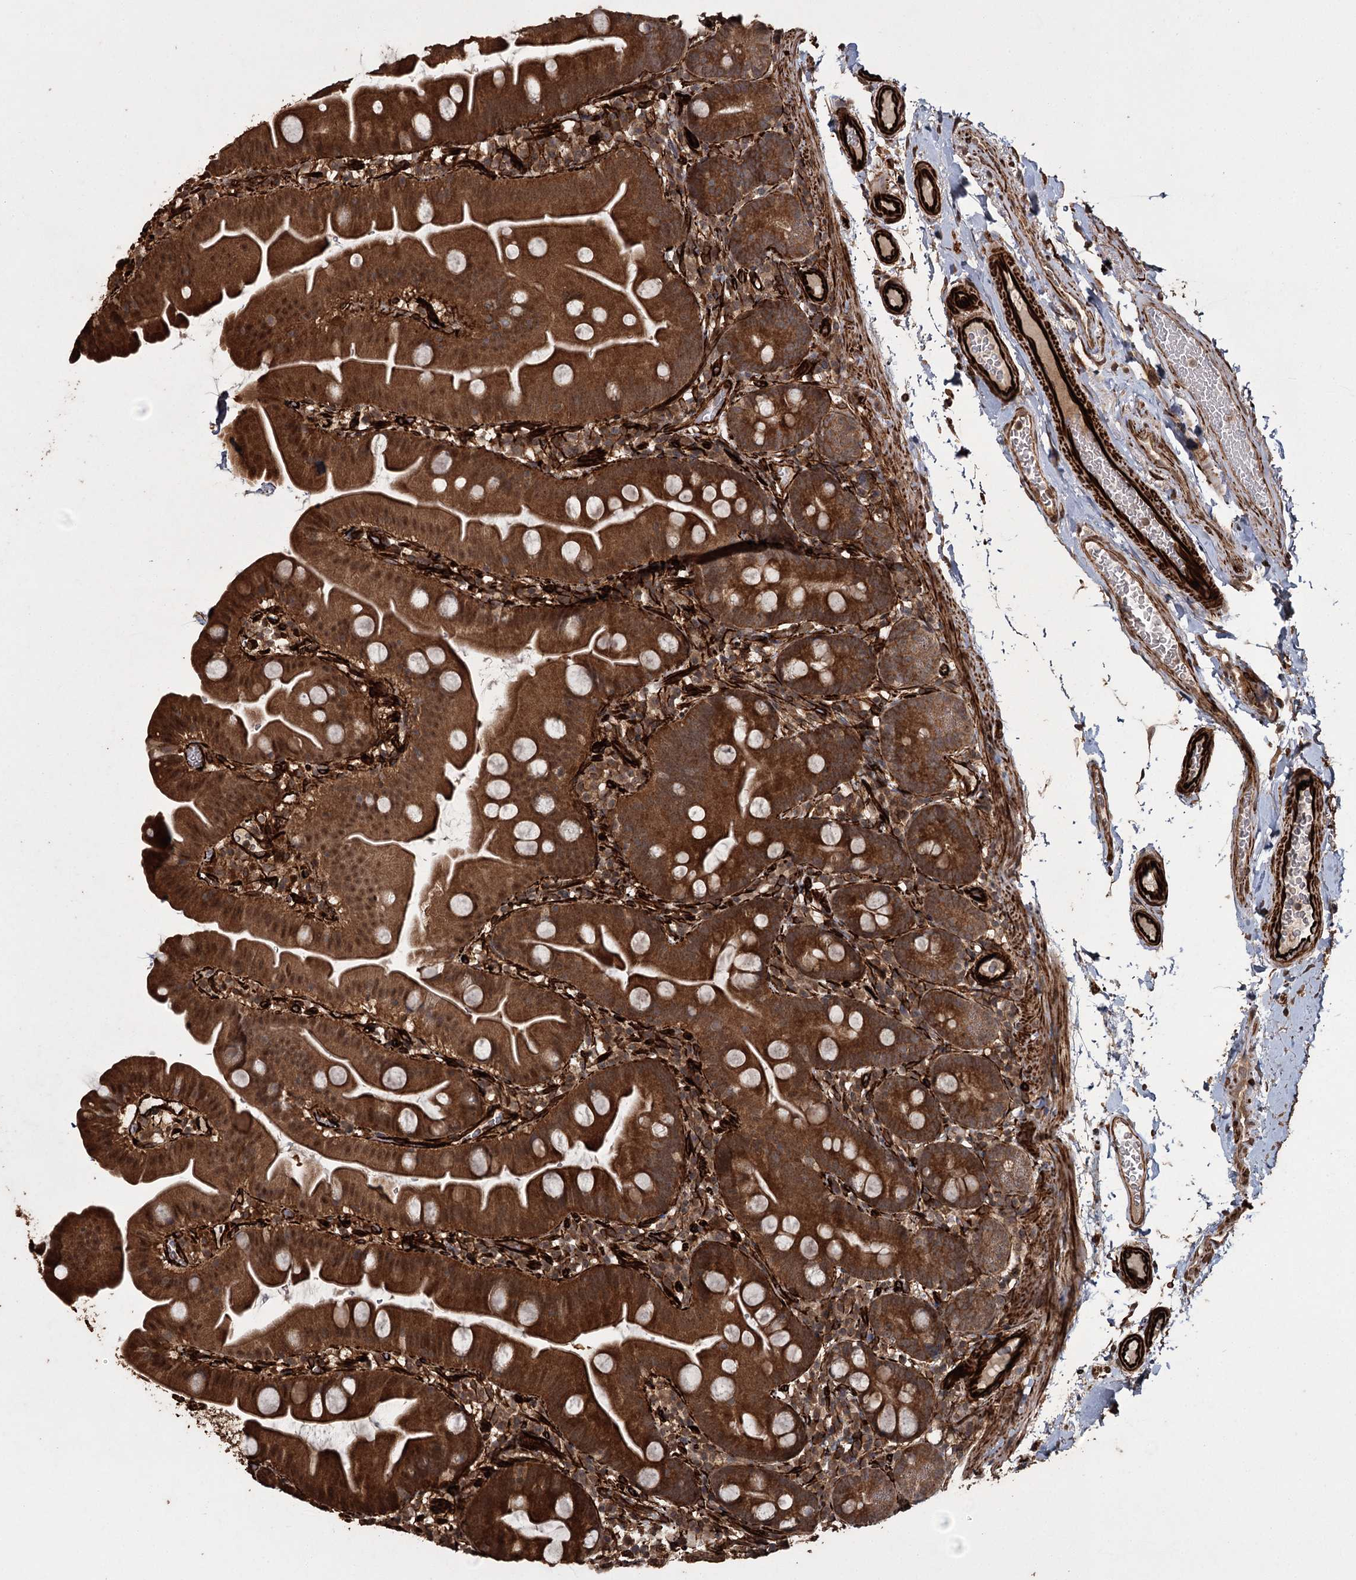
{"staining": {"intensity": "strong", "quantity": ">75%", "location": "cytoplasmic/membranous,nuclear"}, "tissue": "small intestine", "cell_type": "Glandular cells", "image_type": "normal", "snomed": [{"axis": "morphology", "description": "Normal tissue, NOS"}, {"axis": "topography", "description": "Small intestine"}], "caption": "Strong cytoplasmic/membranous,nuclear expression is seen in about >75% of glandular cells in benign small intestine. (IHC, brightfield microscopy, high magnification).", "gene": "RPAP3", "patient": {"sex": "female", "age": 68}}